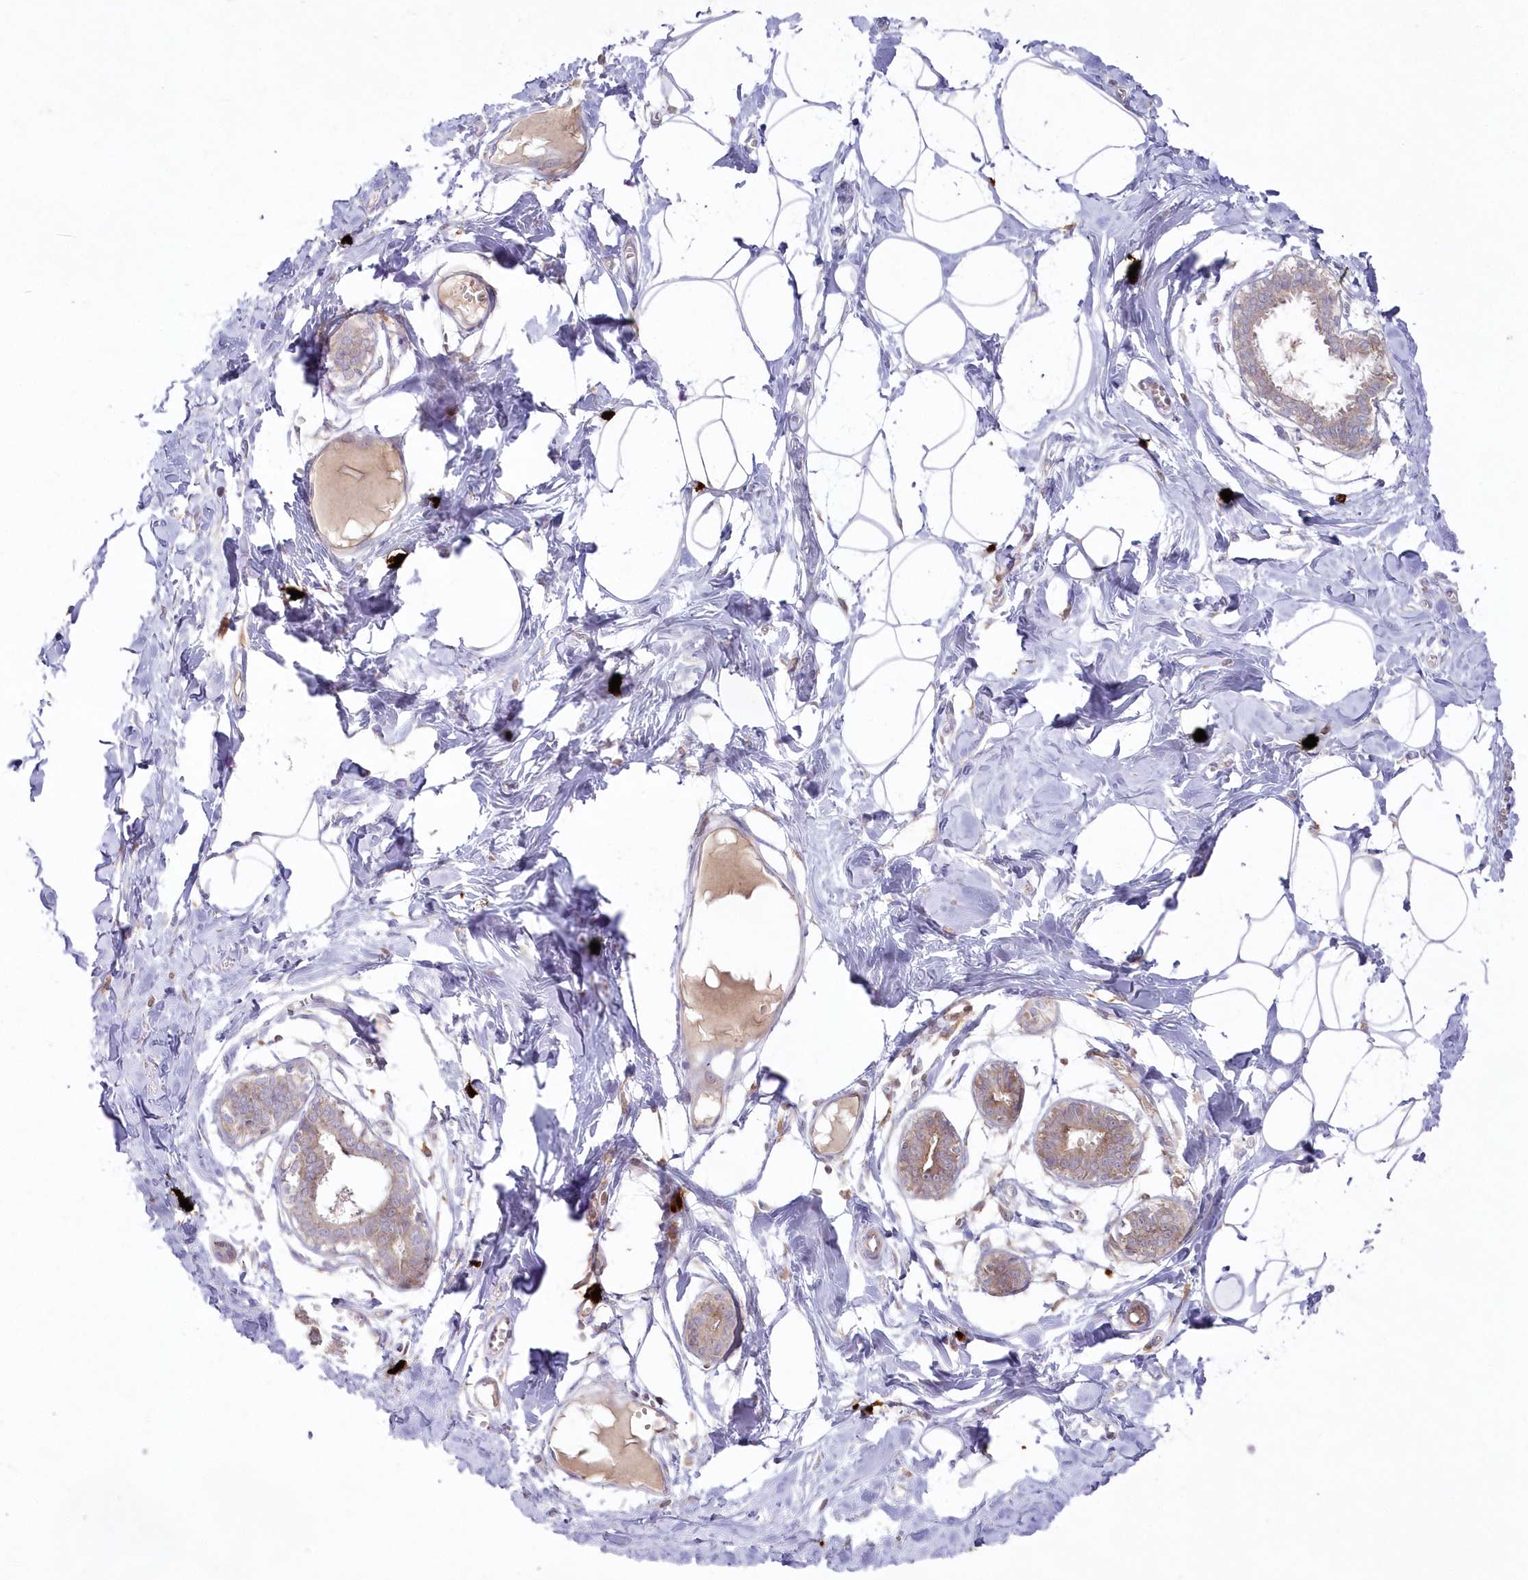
{"staining": {"intensity": "negative", "quantity": "none", "location": "none"}, "tissue": "breast", "cell_type": "Adipocytes", "image_type": "normal", "snomed": [{"axis": "morphology", "description": "Normal tissue, NOS"}, {"axis": "topography", "description": "Breast"}], "caption": "This is an IHC image of normal human breast. There is no expression in adipocytes.", "gene": "ARSB", "patient": {"sex": "female", "age": 27}}